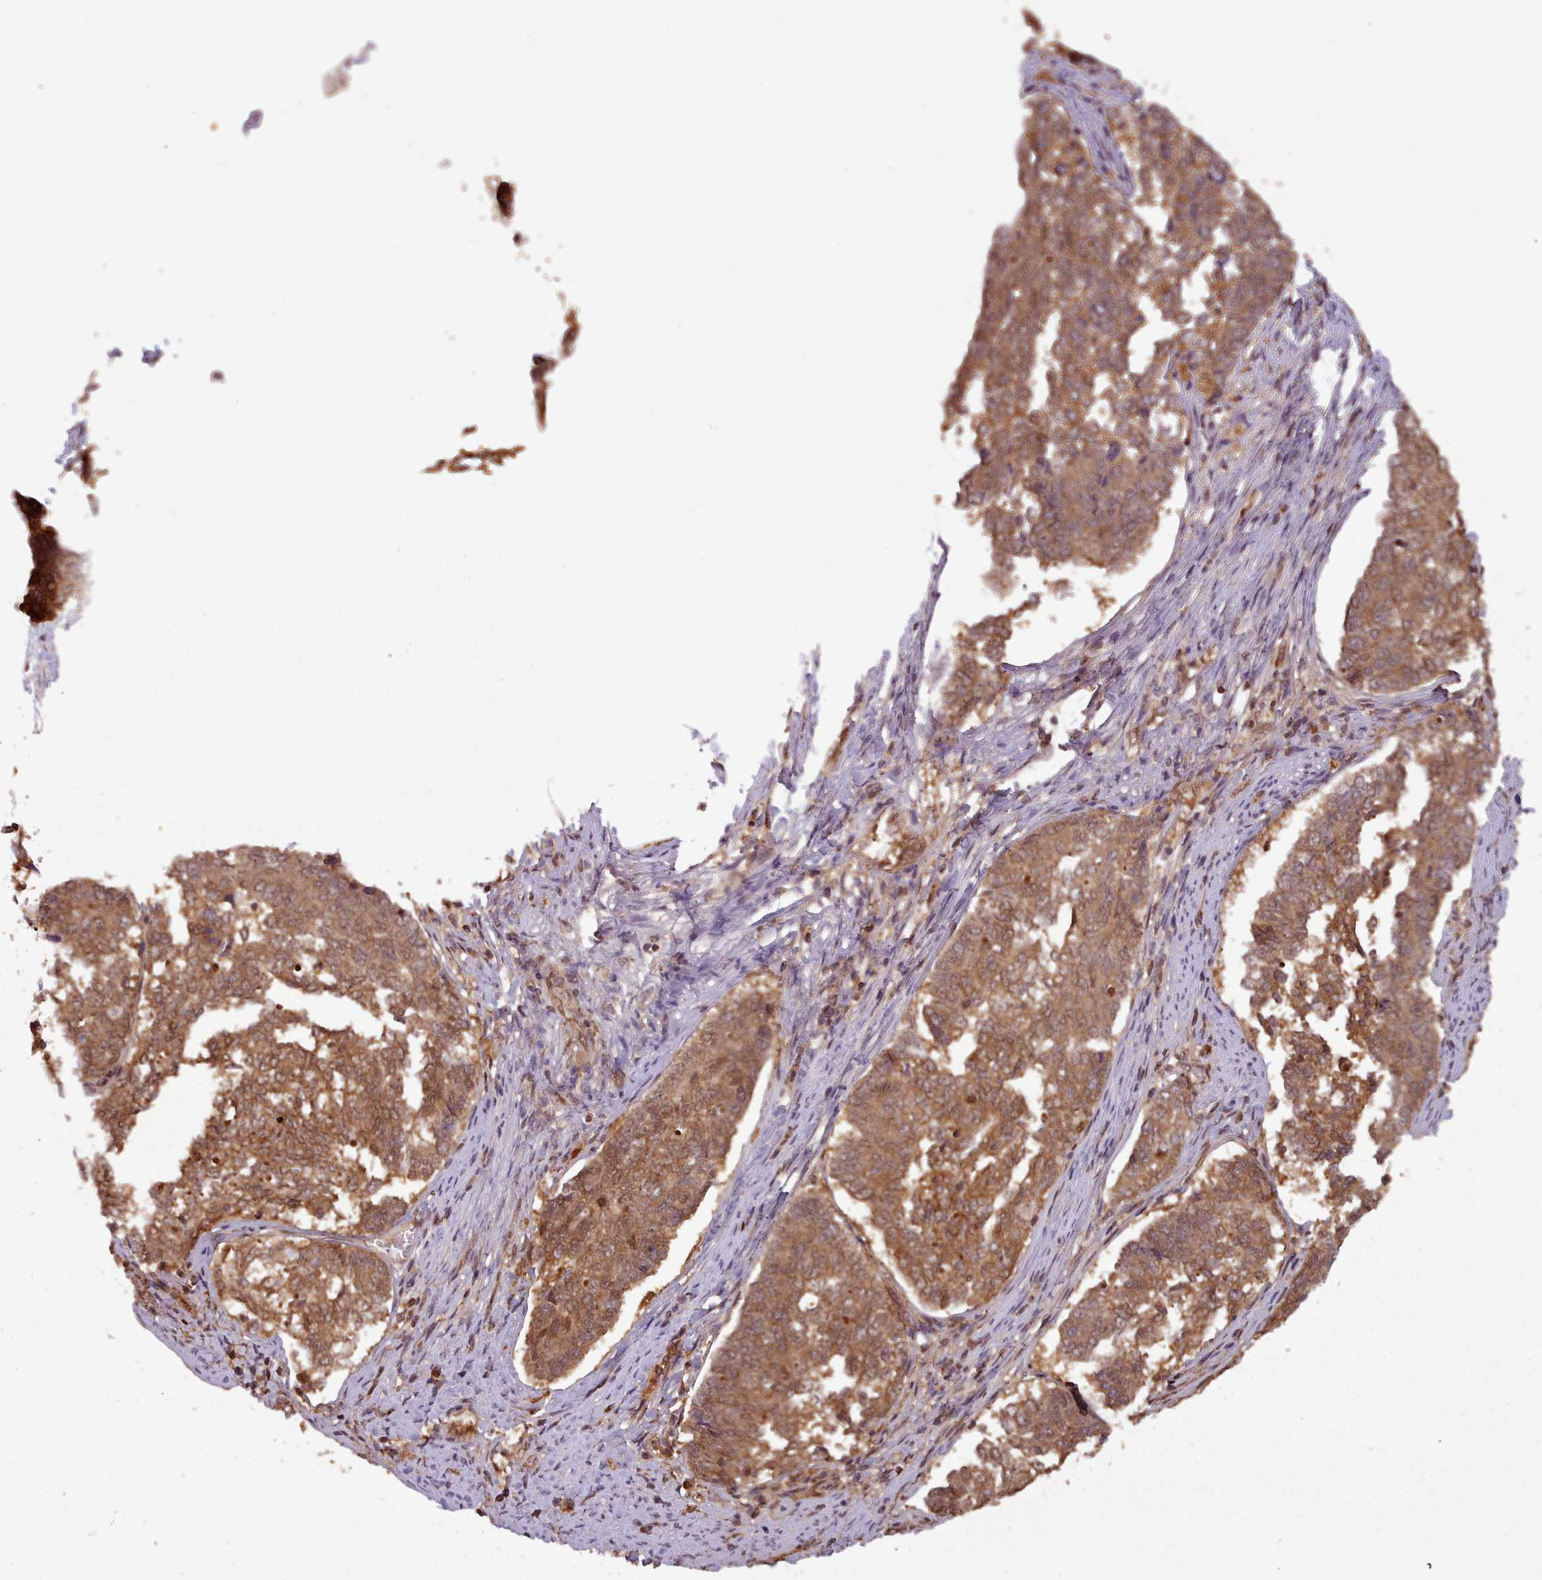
{"staining": {"intensity": "moderate", "quantity": ">75%", "location": "cytoplasmic/membranous"}, "tissue": "endometrial cancer", "cell_type": "Tumor cells", "image_type": "cancer", "snomed": [{"axis": "morphology", "description": "Adenocarcinoma, NOS"}, {"axis": "topography", "description": "Endometrium"}], "caption": "Immunohistochemistry (IHC) histopathology image of neoplastic tissue: human endometrial cancer stained using IHC demonstrates medium levels of moderate protein expression localized specifically in the cytoplasmic/membranous of tumor cells, appearing as a cytoplasmic/membranous brown color.", "gene": "RPS27A", "patient": {"sex": "female", "age": 80}}